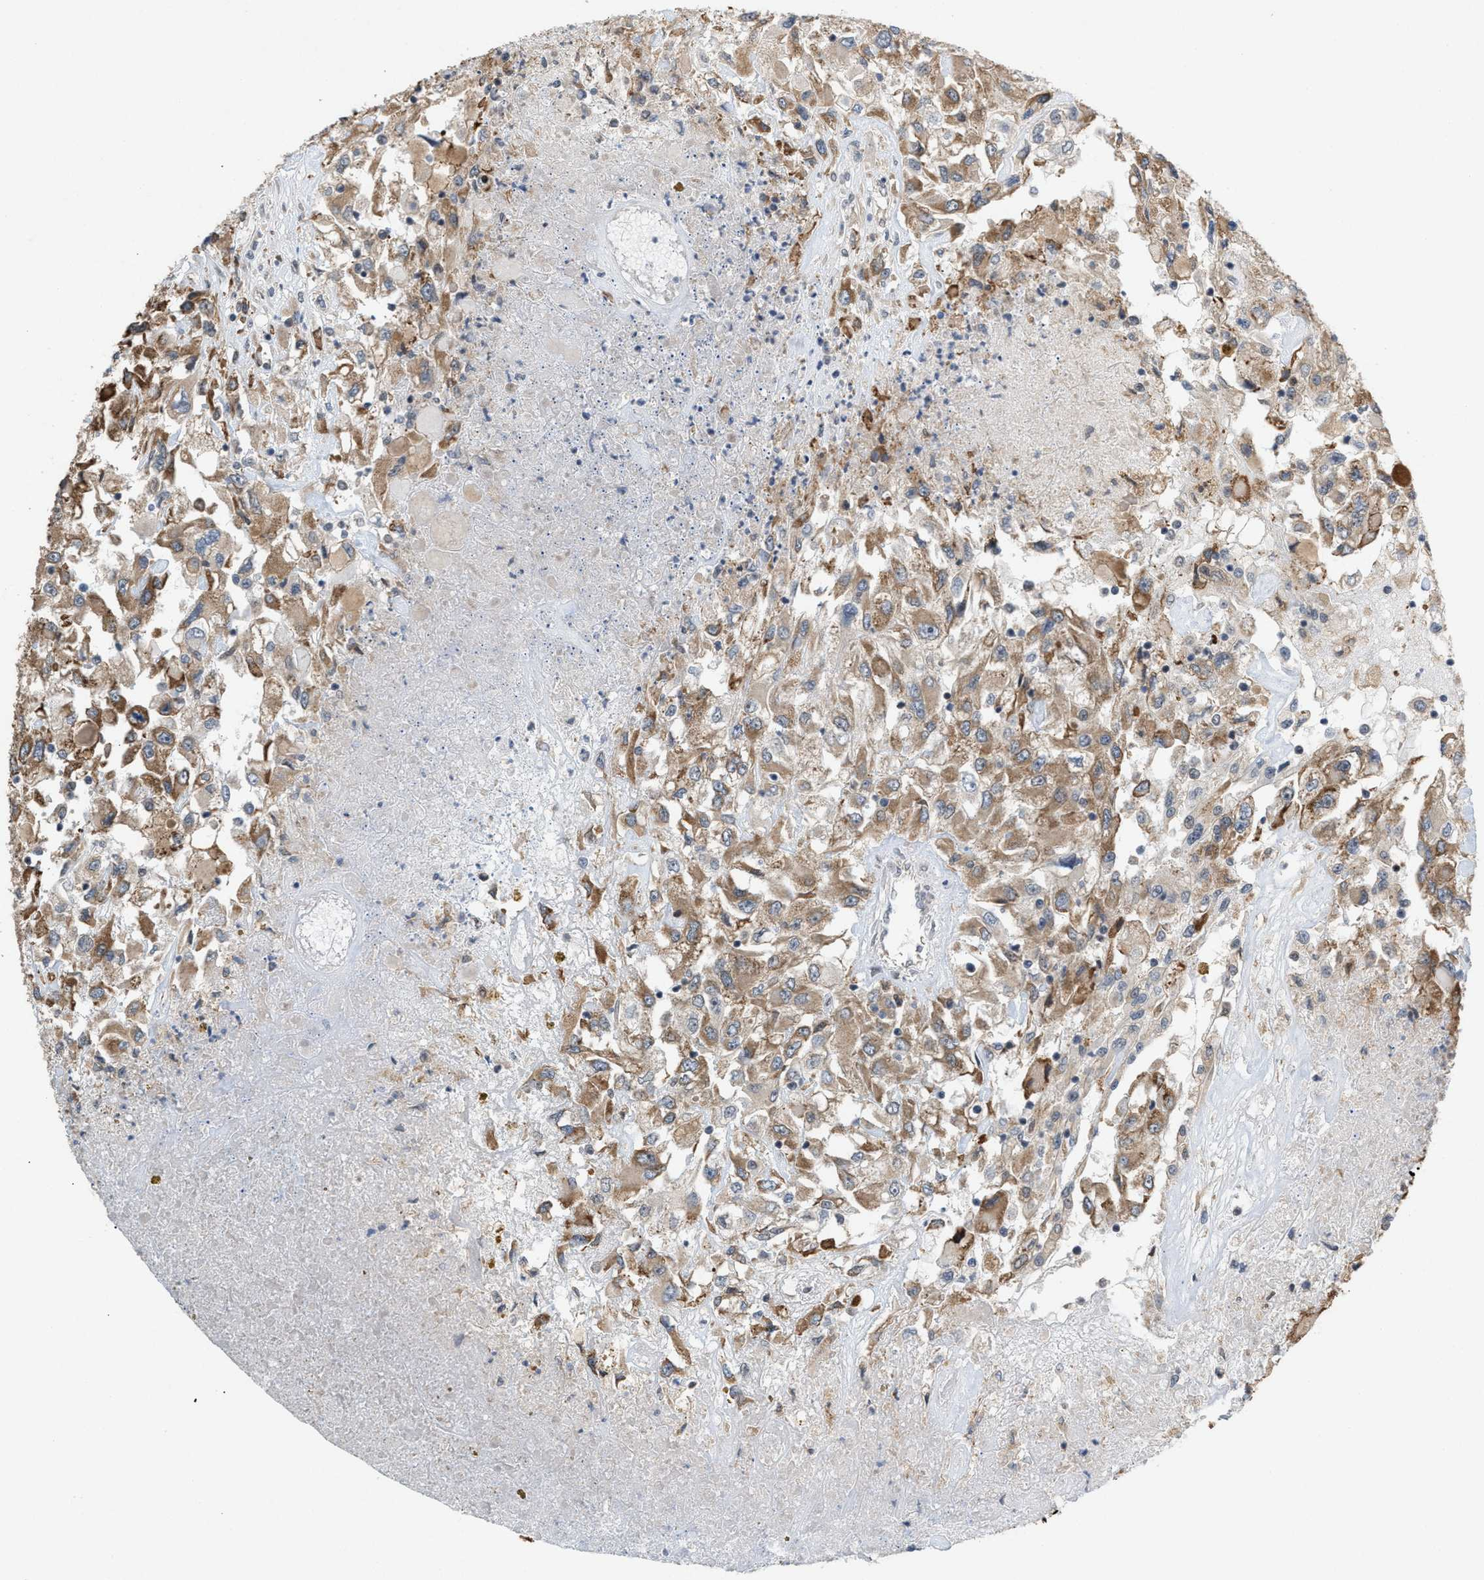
{"staining": {"intensity": "moderate", "quantity": ">75%", "location": "cytoplasmic/membranous"}, "tissue": "renal cancer", "cell_type": "Tumor cells", "image_type": "cancer", "snomed": [{"axis": "morphology", "description": "Adenocarcinoma, NOS"}, {"axis": "topography", "description": "Kidney"}], "caption": "This is an image of IHC staining of renal cancer, which shows moderate positivity in the cytoplasmic/membranous of tumor cells.", "gene": "MFSD6", "patient": {"sex": "female", "age": 52}}